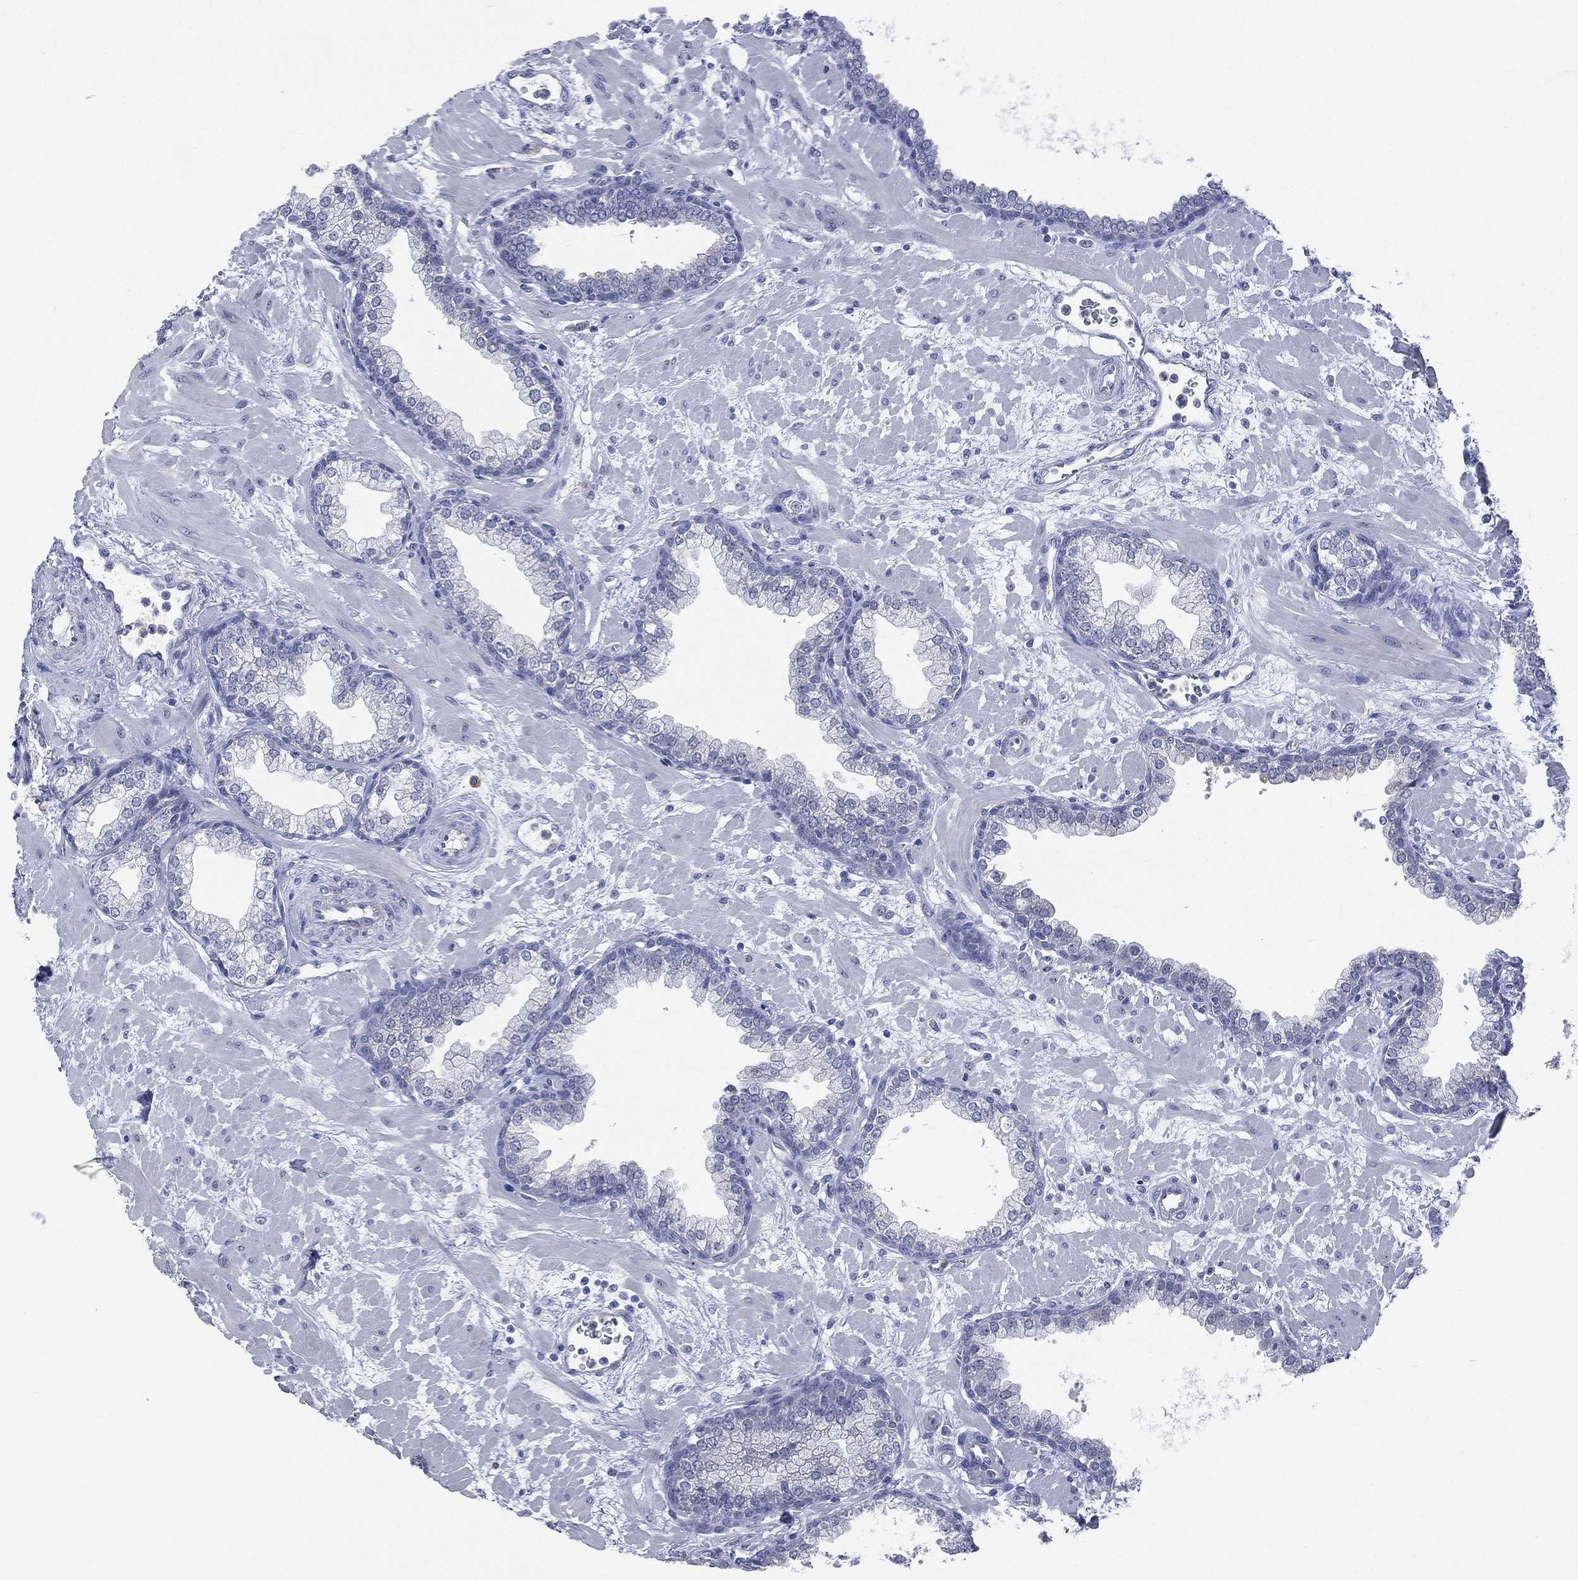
{"staining": {"intensity": "negative", "quantity": "none", "location": "none"}, "tissue": "prostate", "cell_type": "Glandular cells", "image_type": "normal", "snomed": [{"axis": "morphology", "description": "Normal tissue, NOS"}, {"axis": "topography", "description": "Prostate"}], "caption": "An IHC photomicrograph of benign prostate is shown. There is no staining in glandular cells of prostate.", "gene": "AKAP3", "patient": {"sex": "male", "age": 63}}